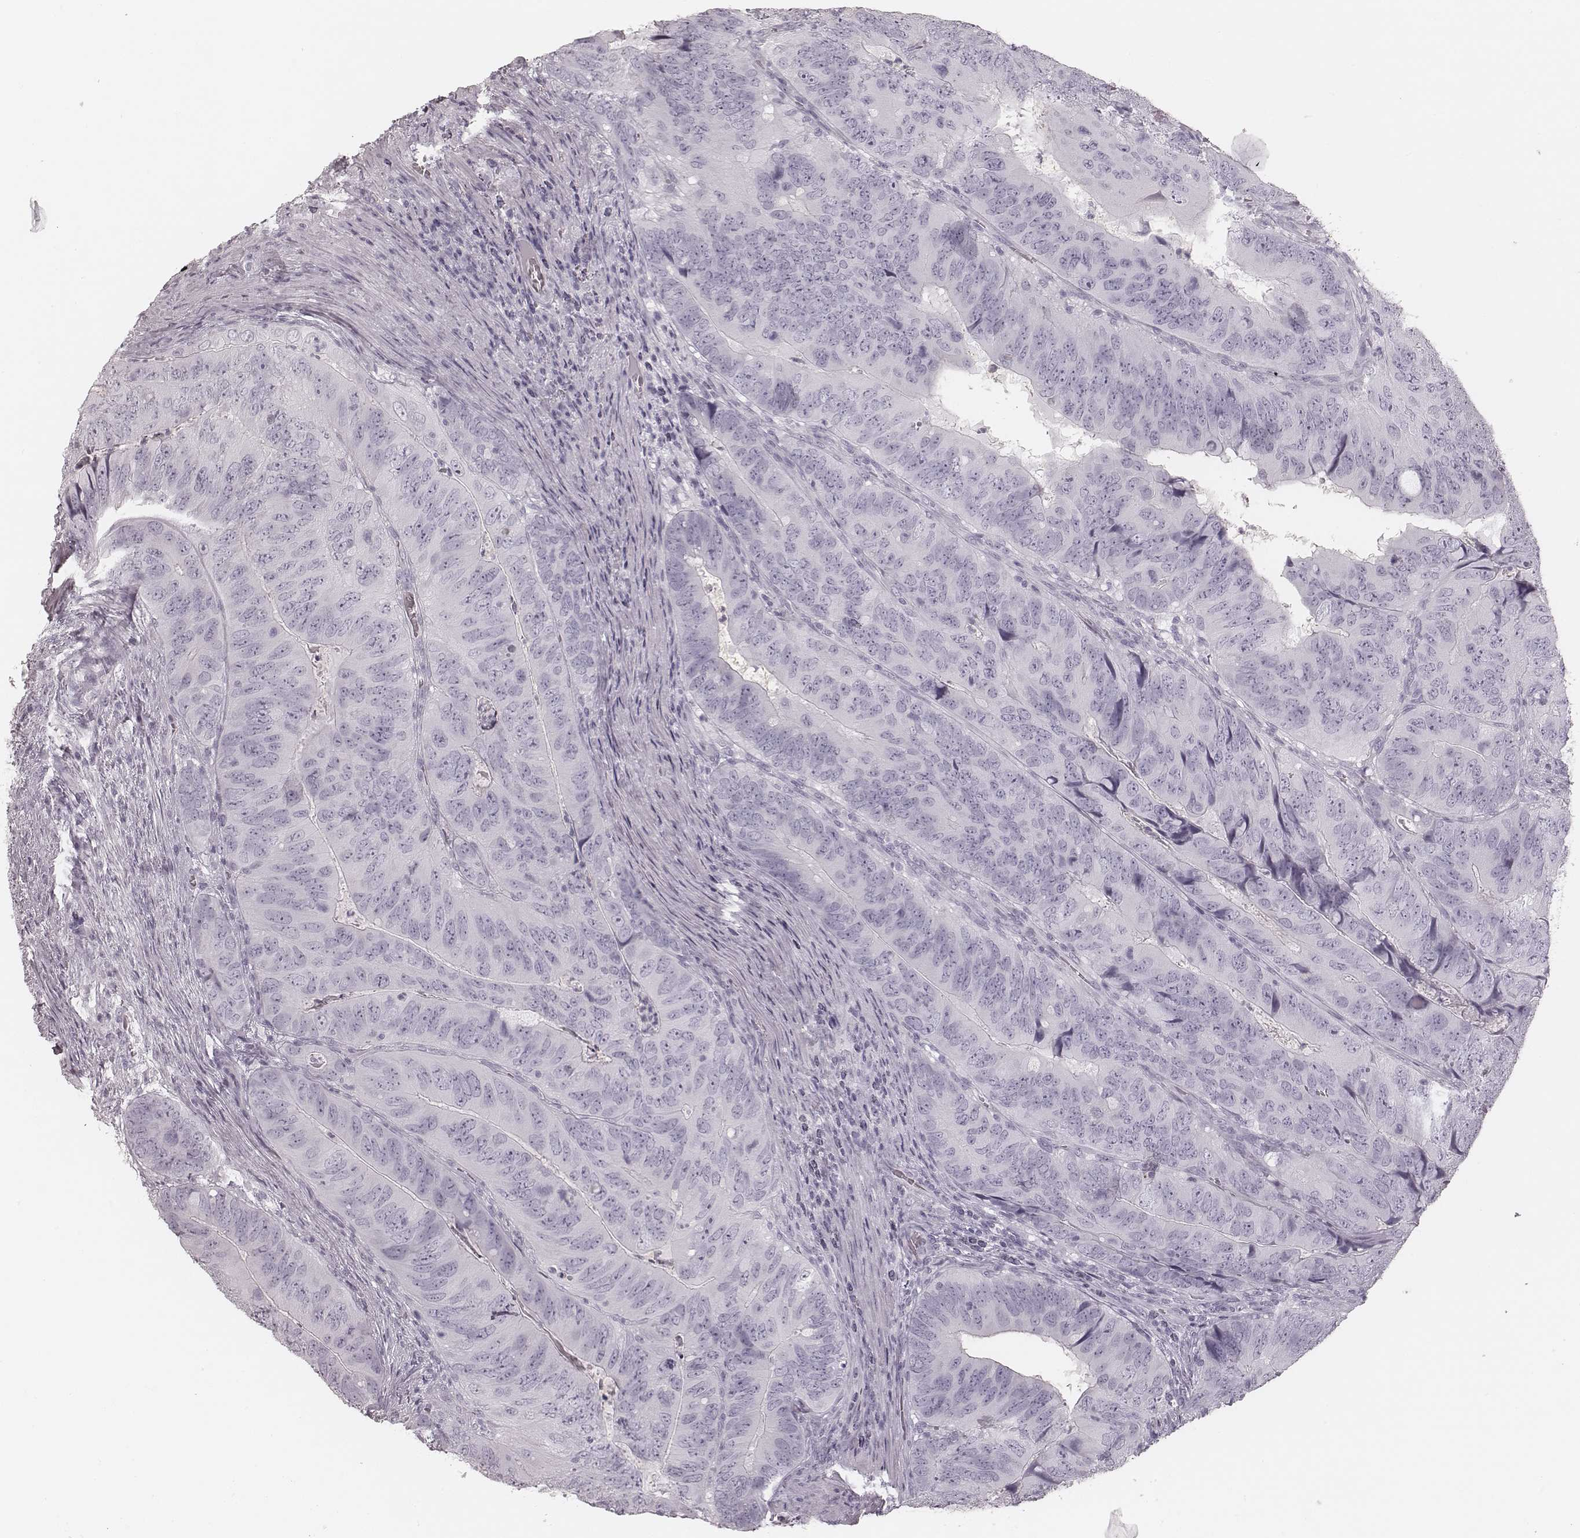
{"staining": {"intensity": "negative", "quantity": "none", "location": "none"}, "tissue": "colorectal cancer", "cell_type": "Tumor cells", "image_type": "cancer", "snomed": [{"axis": "morphology", "description": "Adenocarcinoma, NOS"}, {"axis": "topography", "description": "Colon"}], "caption": "High power microscopy micrograph of an immunohistochemistry (IHC) image of adenocarcinoma (colorectal), revealing no significant positivity in tumor cells. (DAB IHC visualized using brightfield microscopy, high magnification).", "gene": "MSX1", "patient": {"sex": "male", "age": 79}}